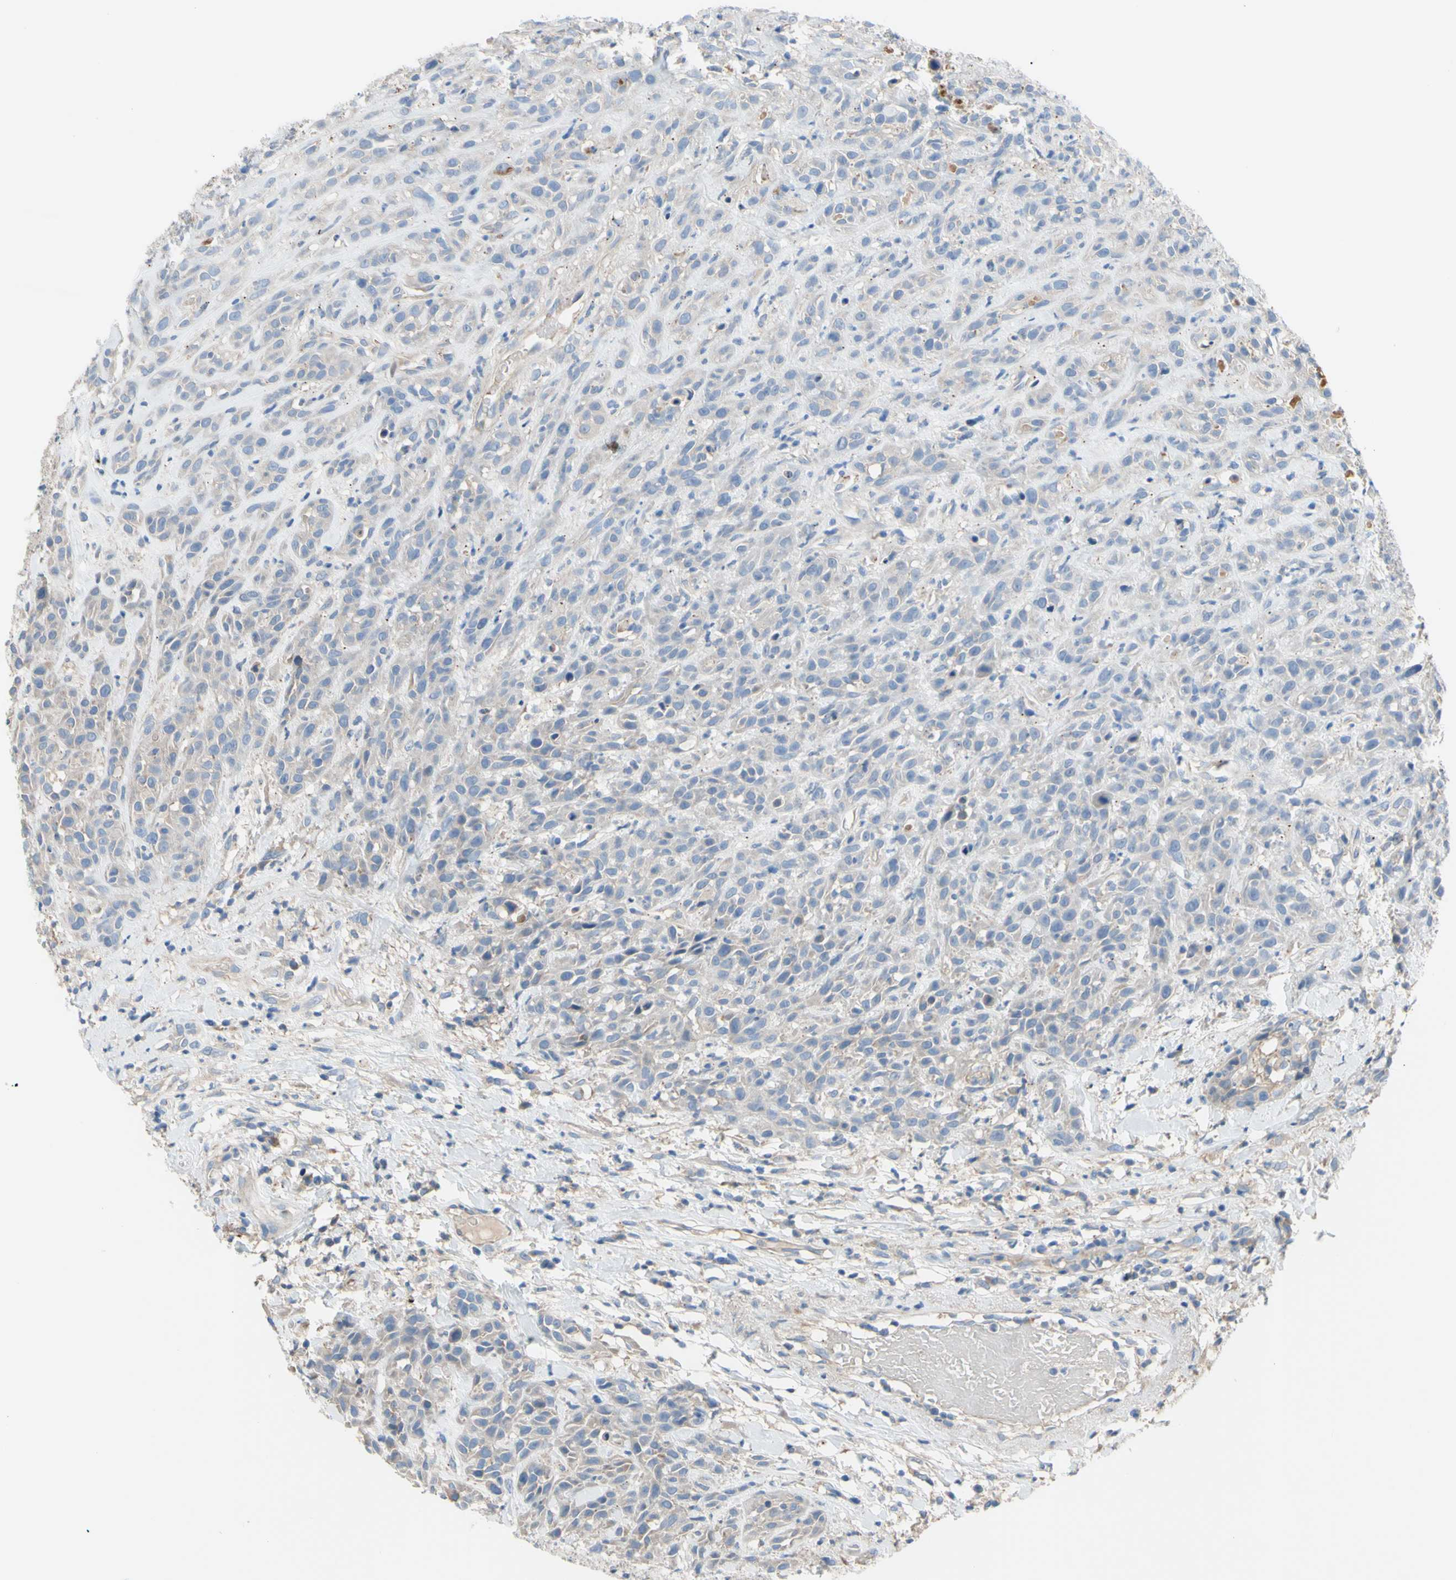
{"staining": {"intensity": "weak", "quantity": "<25%", "location": "cytoplasmic/membranous"}, "tissue": "head and neck cancer", "cell_type": "Tumor cells", "image_type": "cancer", "snomed": [{"axis": "morphology", "description": "Normal tissue, NOS"}, {"axis": "morphology", "description": "Squamous cell carcinoma, NOS"}, {"axis": "topography", "description": "Cartilage tissue"}, {"axis": "topography", "description": "Head-Neck"}], "caption": "A micrograph of human head and neck cancer (squamous cell carcinoma) is negative for staining in tumor cells.", "gene": "TMEM59L", "patient": {"sex": "male", "age": 62}}